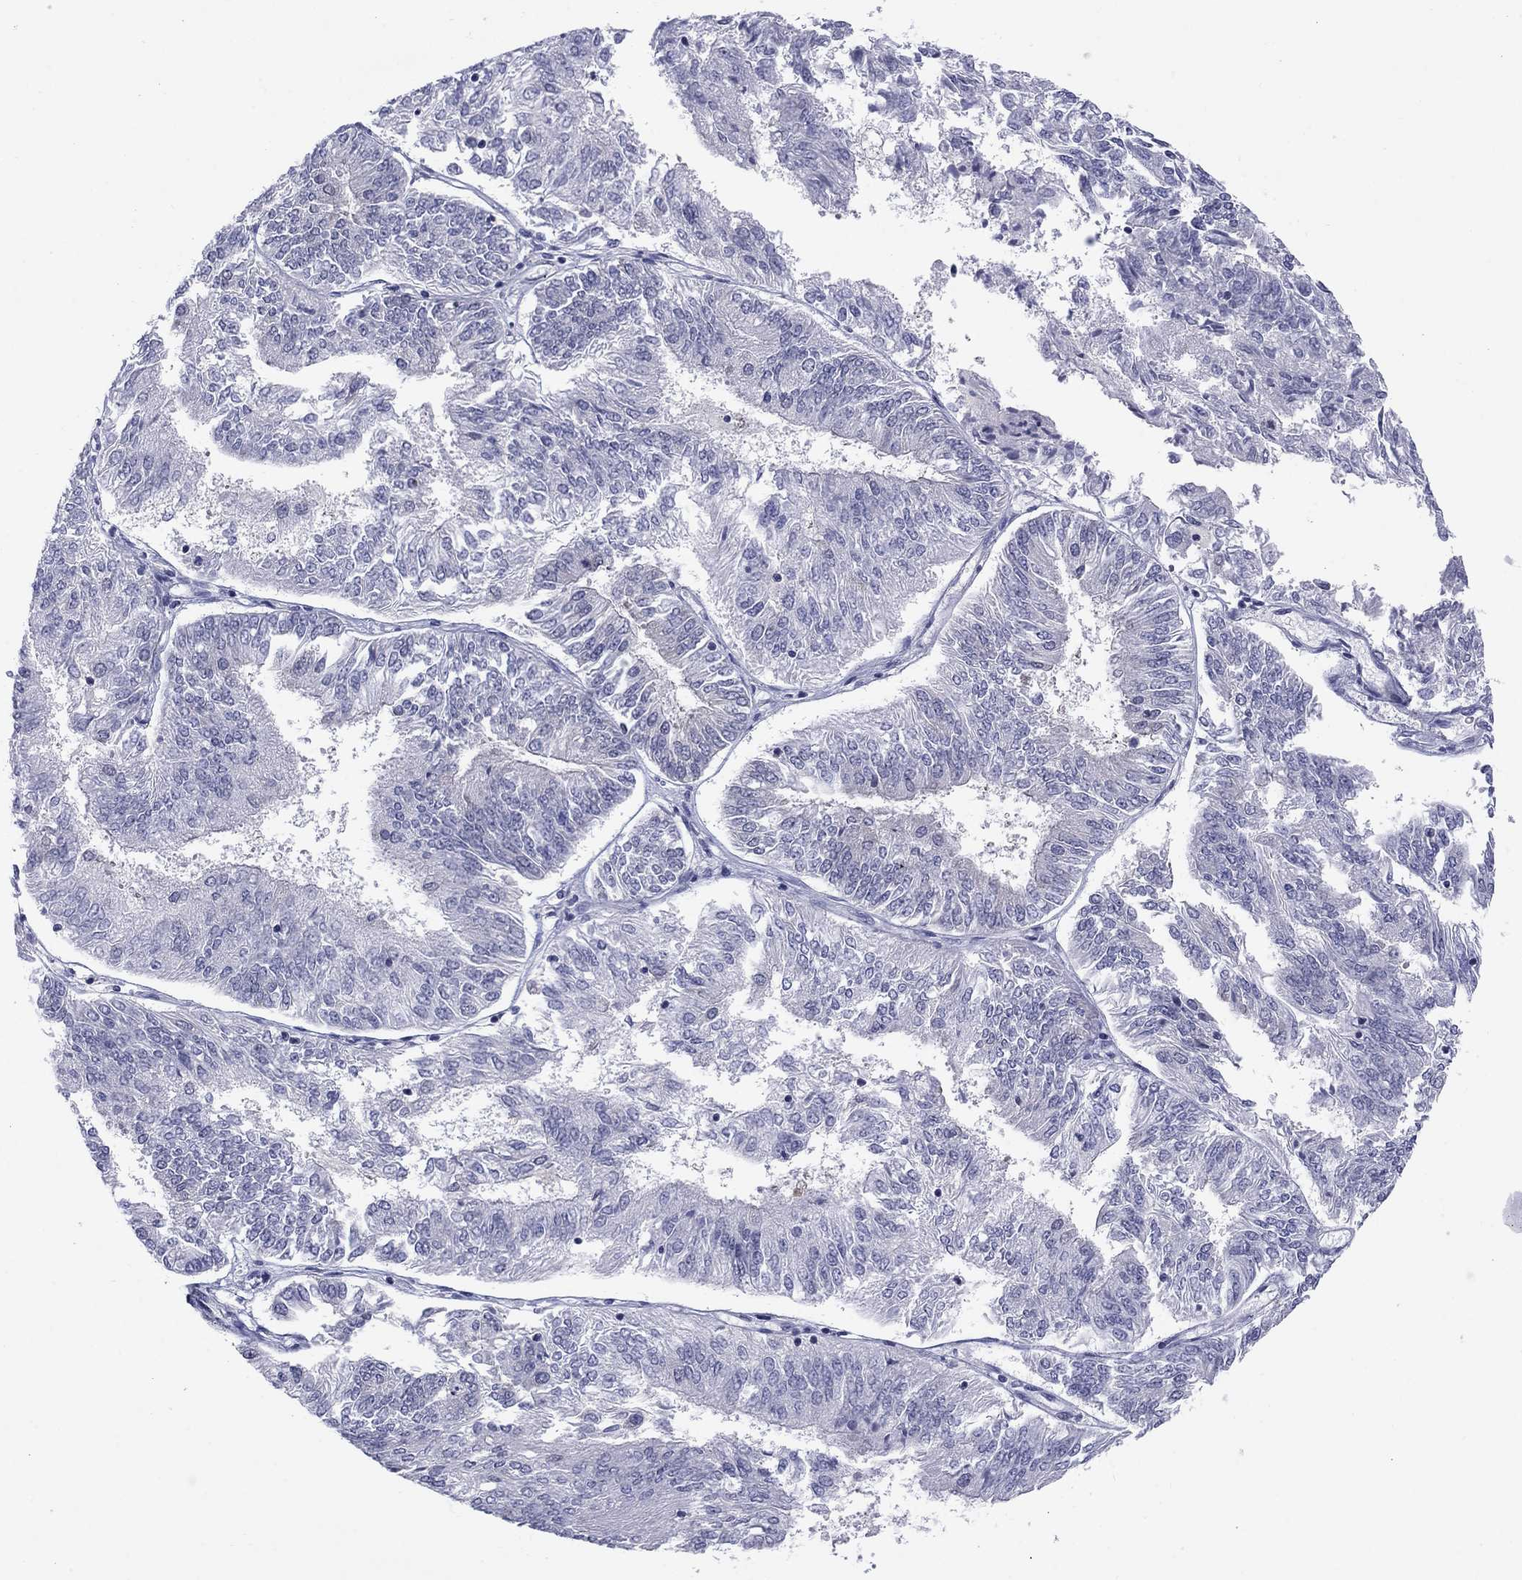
{"staining": {"intensity": "negative", "quantity": "none", "location": "none"}, "tissue": "endometrial cancer", "cell_type": "Tumor cells", "image_type": "cancer", "snomed": [{"axis": "morphology", "description": "Adenocarcinoma, NOS"}, {"axis": "topography", "description": "Endometrium"}], "caption": "Tumor cells are negative for brown protein staining in adenocarcinoma (endometrial).", "gene": "CACNA1A", "patient": {"sex": "female", "age": 58}}